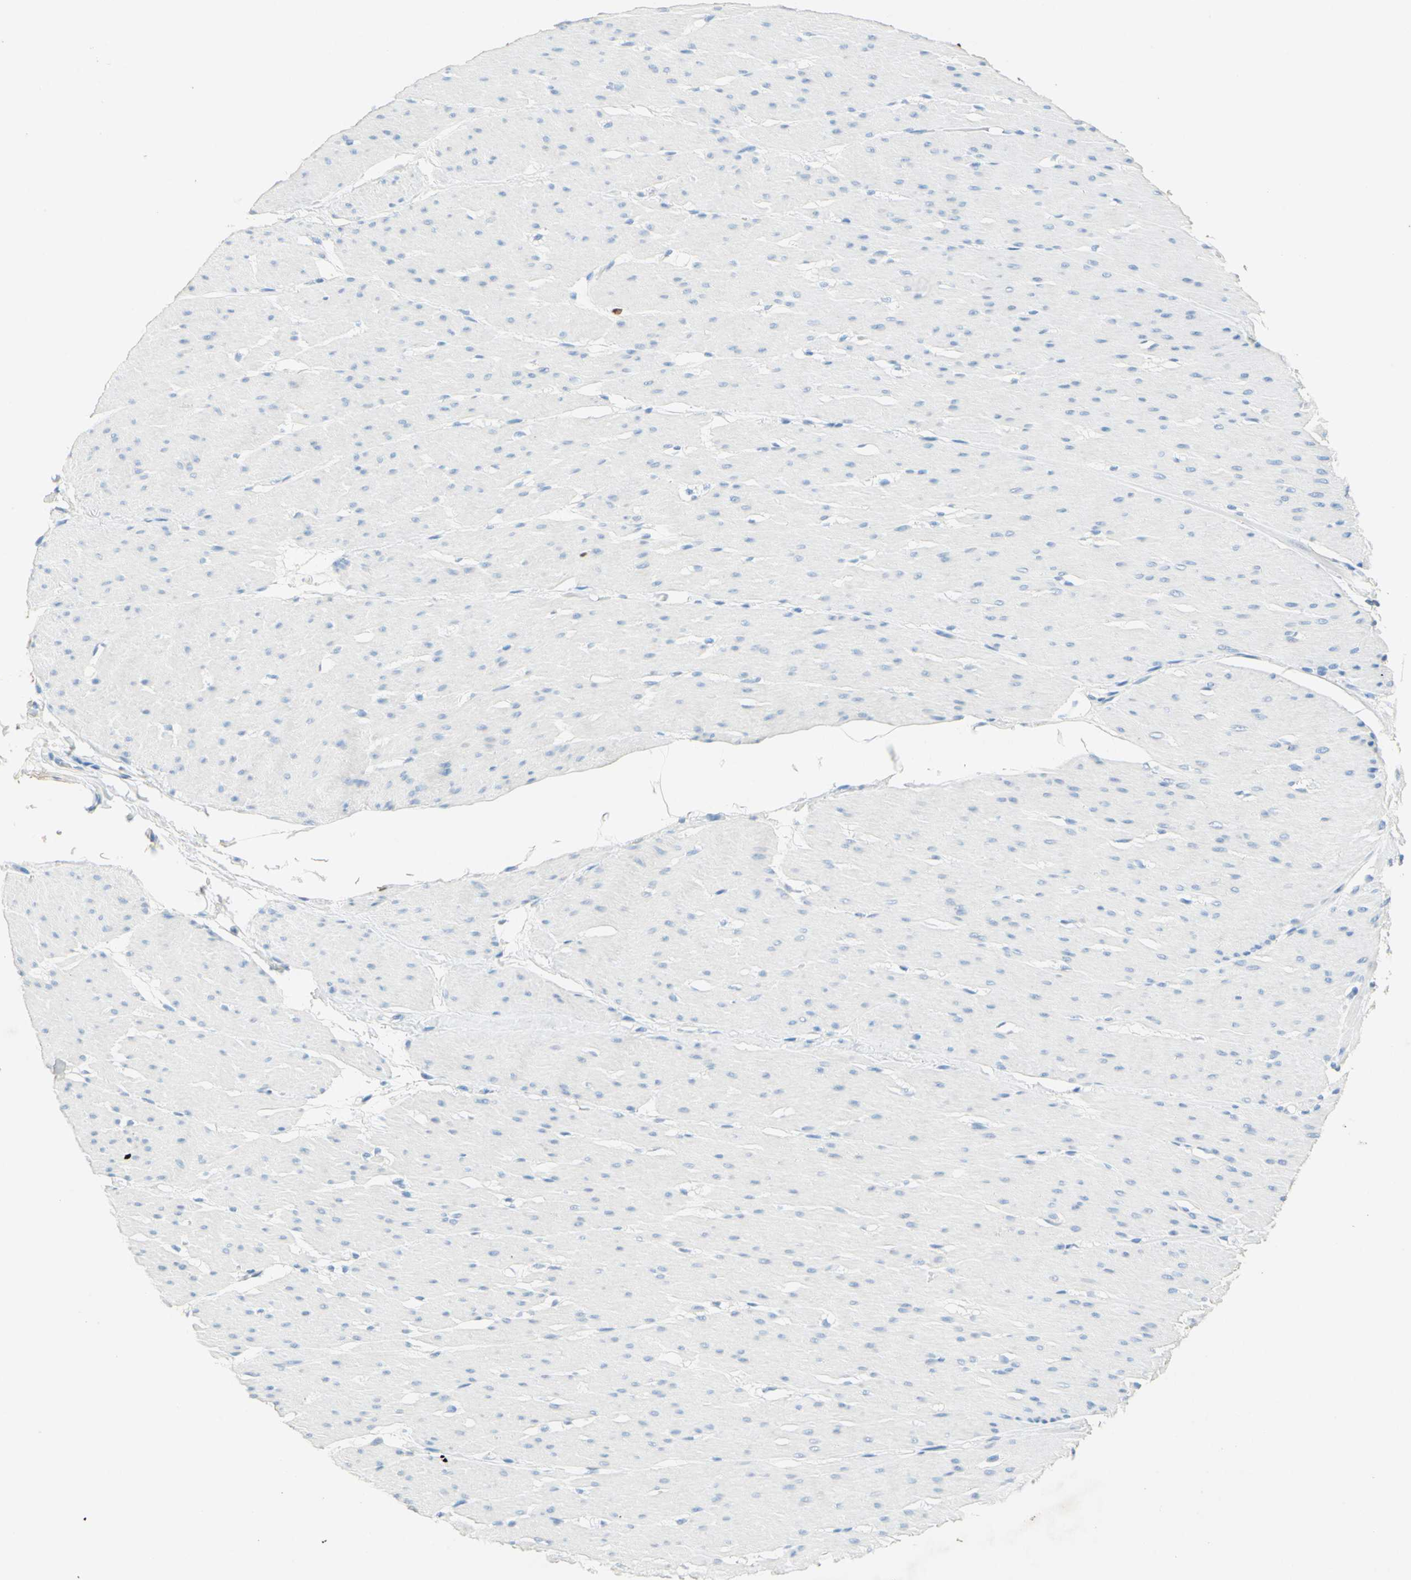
{"staining": {"intensity": "negative", "quantity": "none", "location": "none"}, "tissue": "smooth muscle", "cell_type": "Smooth muscle cells", "image_type": "normal", "snomed": [{"axis": "morphology", "description": "Normal tissue, NOS"}, {"axis": "topography", "description": "Smooth muscle"}, {"axis": "topography", "description": "Colon"}], "caption": "High magnification brightfield microscopy of normal smooth muscle stained with DAB (brown) and counterstained with hematoxylin (blue): smooth muscle cells show no significant positivity. The staining was performed using DAB (3,3'-diaminobenzidine) to visualize the protein expression in brown, while the nuclei were stained in blue with hematoxylin (Magnification: 20x).", "gene": "NFKBIZ", "patient": {"sex": "male", "age": 67}}